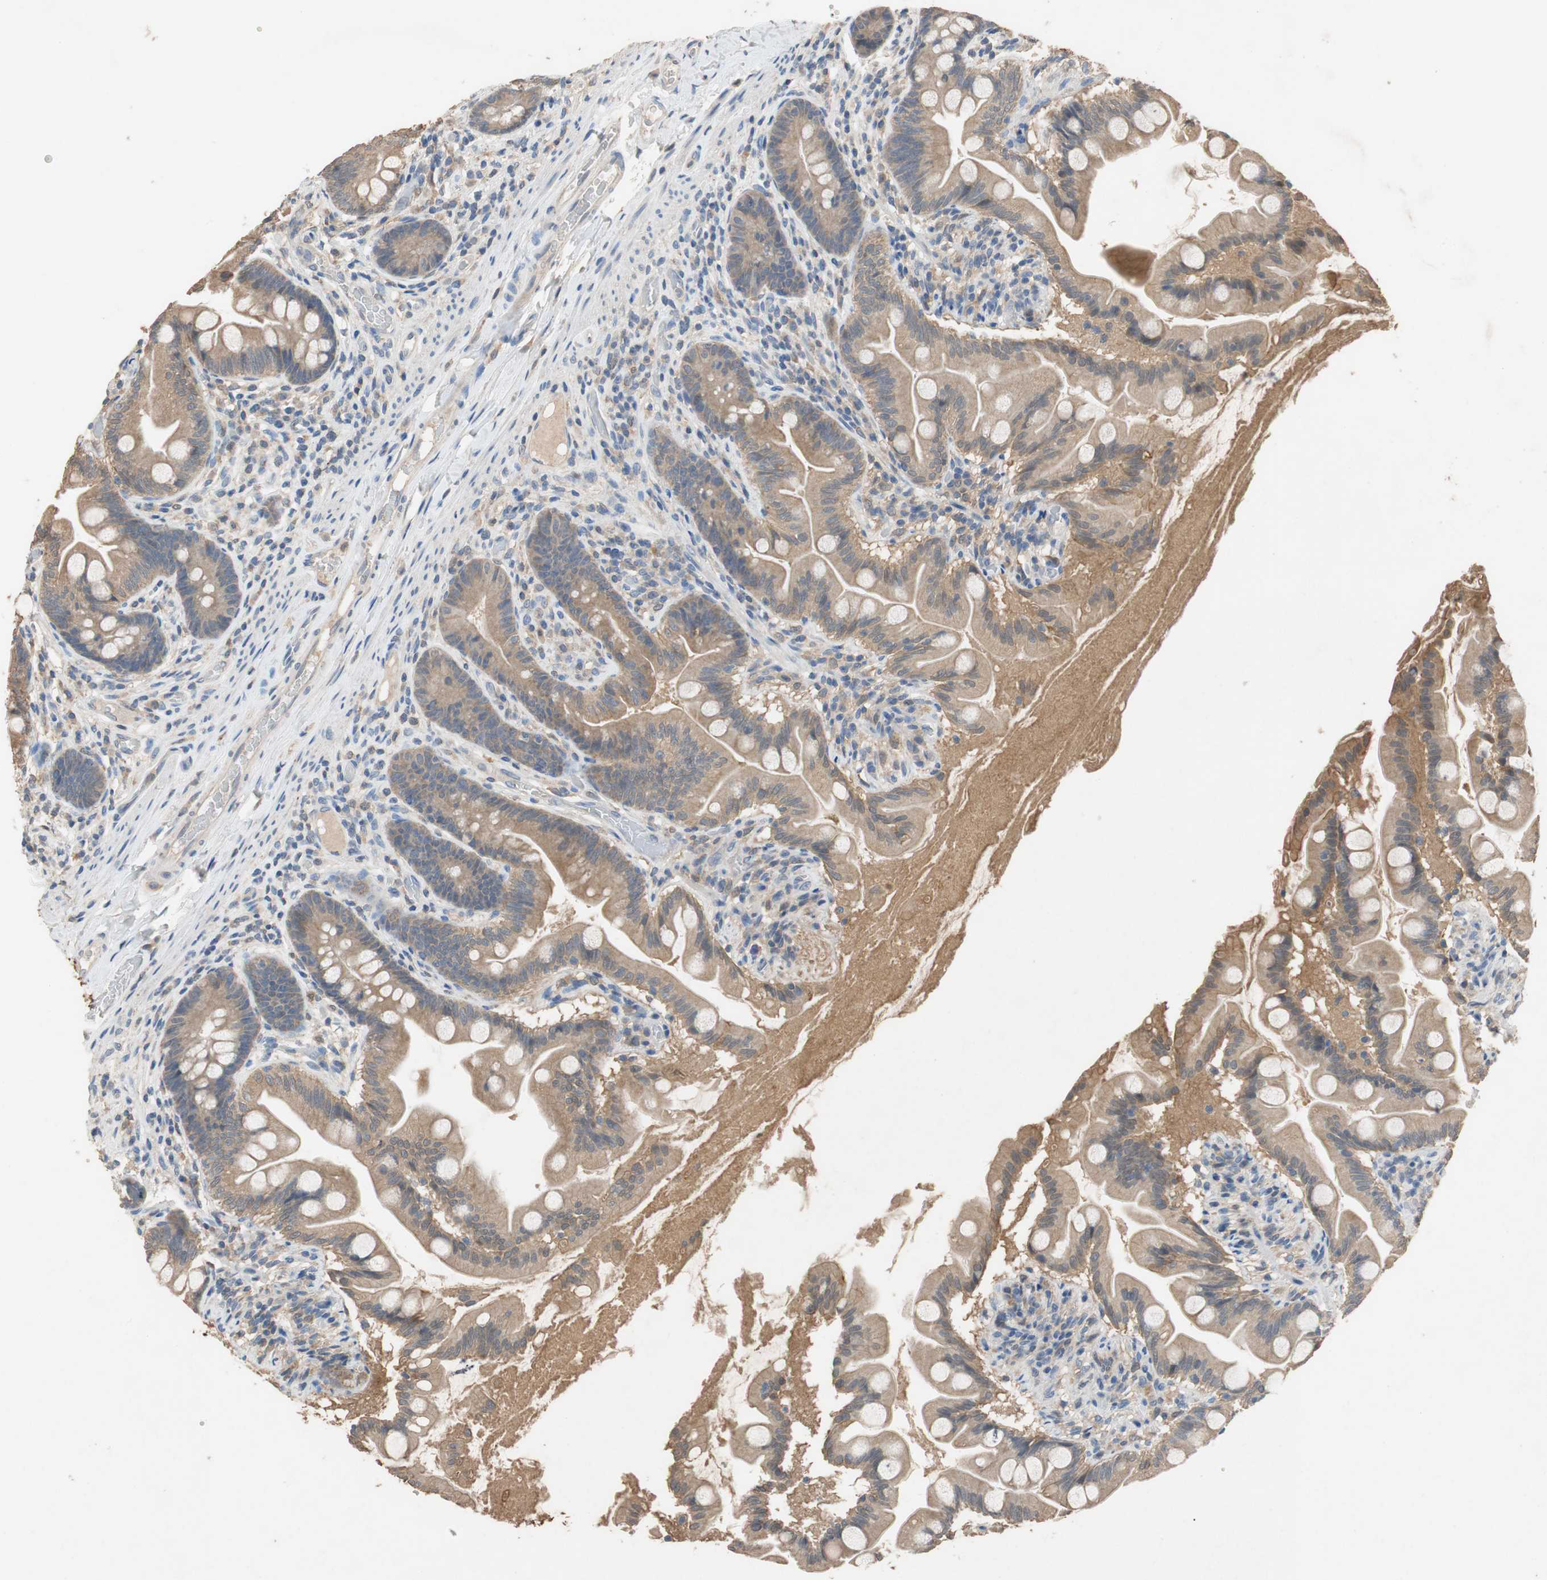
{"staining": {"intensity": "weak", "quantity": ">75%", "location": "cytoplasmic/membranous"}, "tissue": "small intestine", "cell_type": "Glandular cells", "image_type": "normal", "snomed": [{"axis": "morphology", "description": "Normal tissue, NOS"}, {"axis": "topography", "description": "Small intestine"}], "caption": "Protein expression analysis of normal small intestine exhibits weak cytoplasmic/membranous staining in approximately >75% of glandular cells. (IHC, brightfield microscopy, high magnification).", "gene": "ADAP1", "patient": {"sex": "female", "age": 56}}